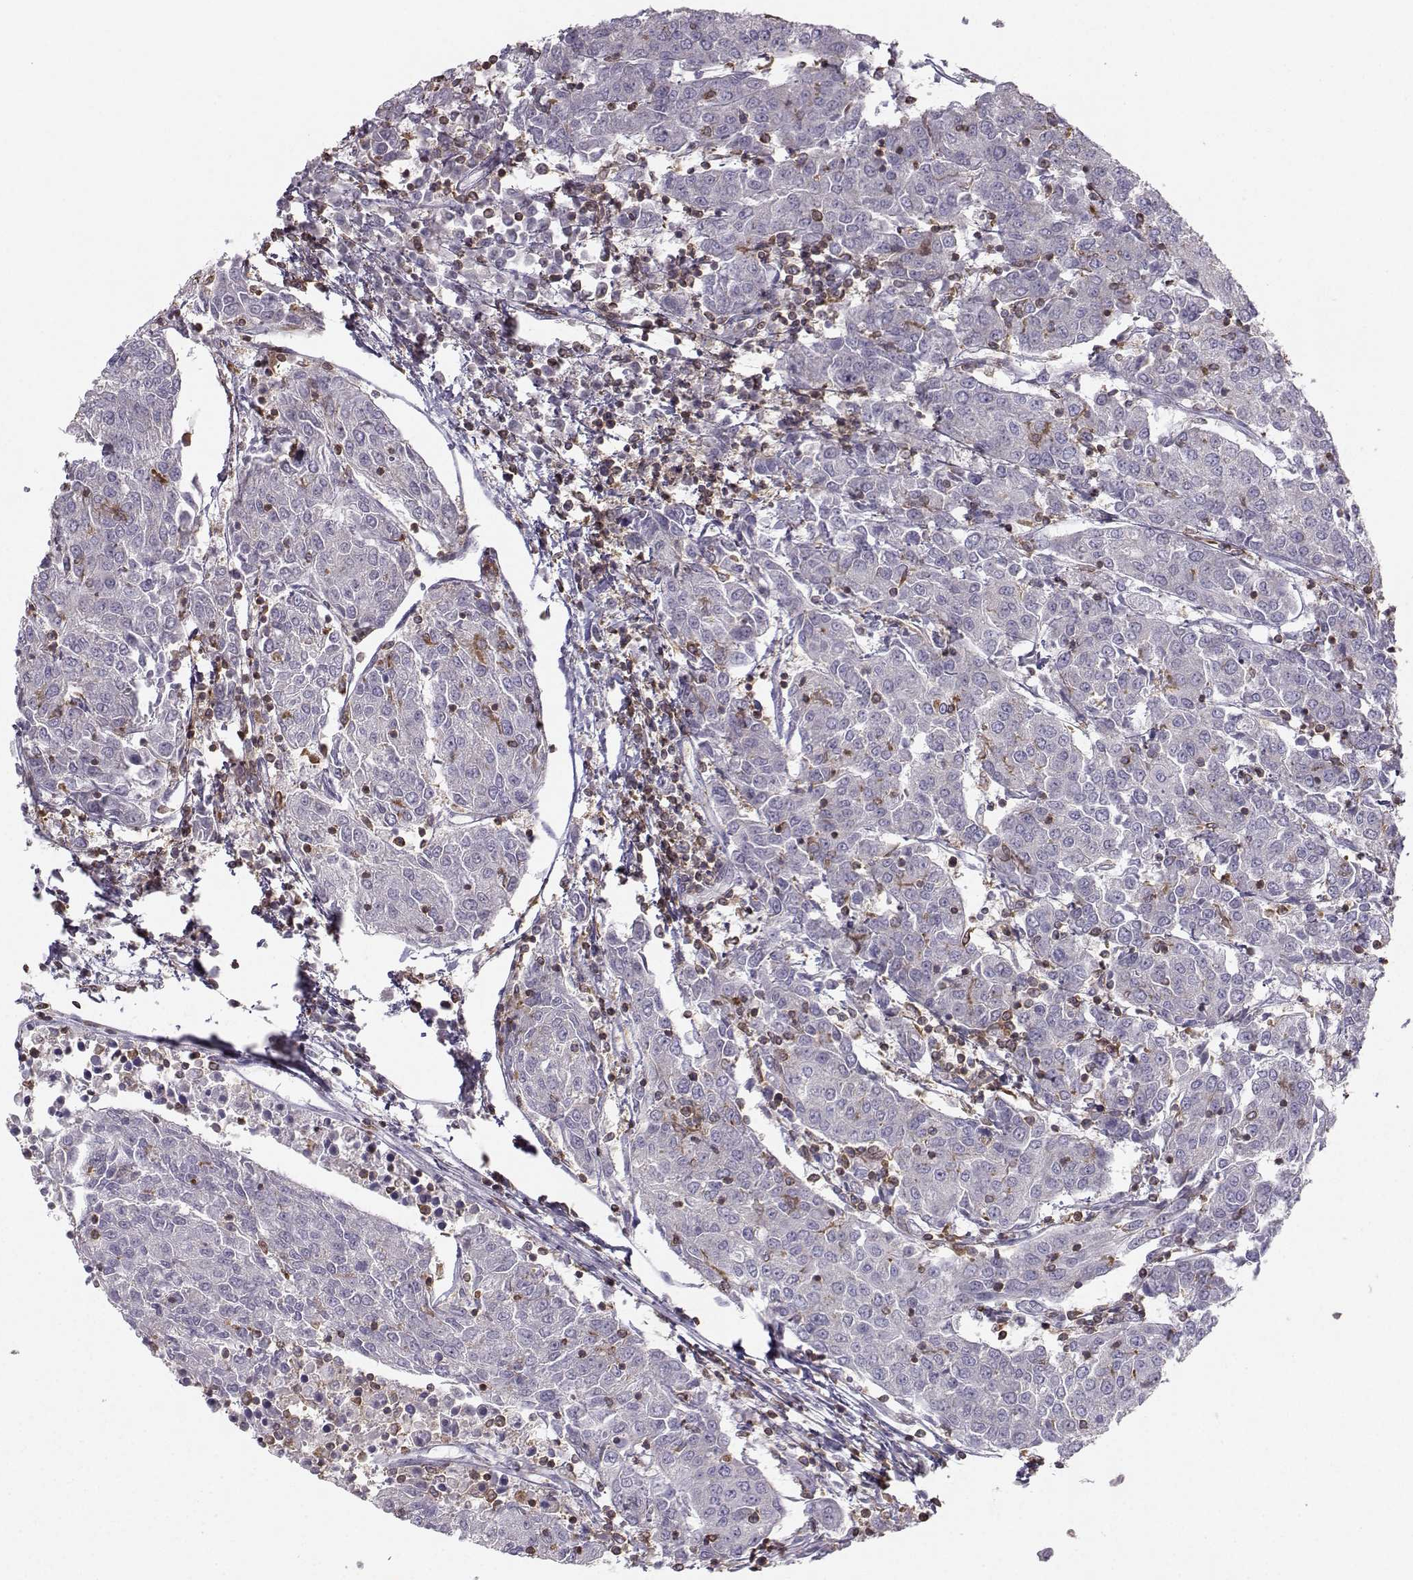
{"staining": {"intensity": "negative", "quantity": "none", "location": "none"}, "tissue": "urothelial cancer", "cell_type": "Tumor cells", "image_type": "cancer", "snomed": [{"axis": "morphology", "description": "Urothelial carcinoma, High grade"}, {"axis": "topography", "description": "Urinary bladder"}], "caption": "IHC image of human urothelial cancer stained for a protein (brown), which reveals no staining in tumor cells. (DAB IHC with hematoxylin counter stain).", "gene": "ZBTB32", "patient": {"sex": "female", "age": 85}}